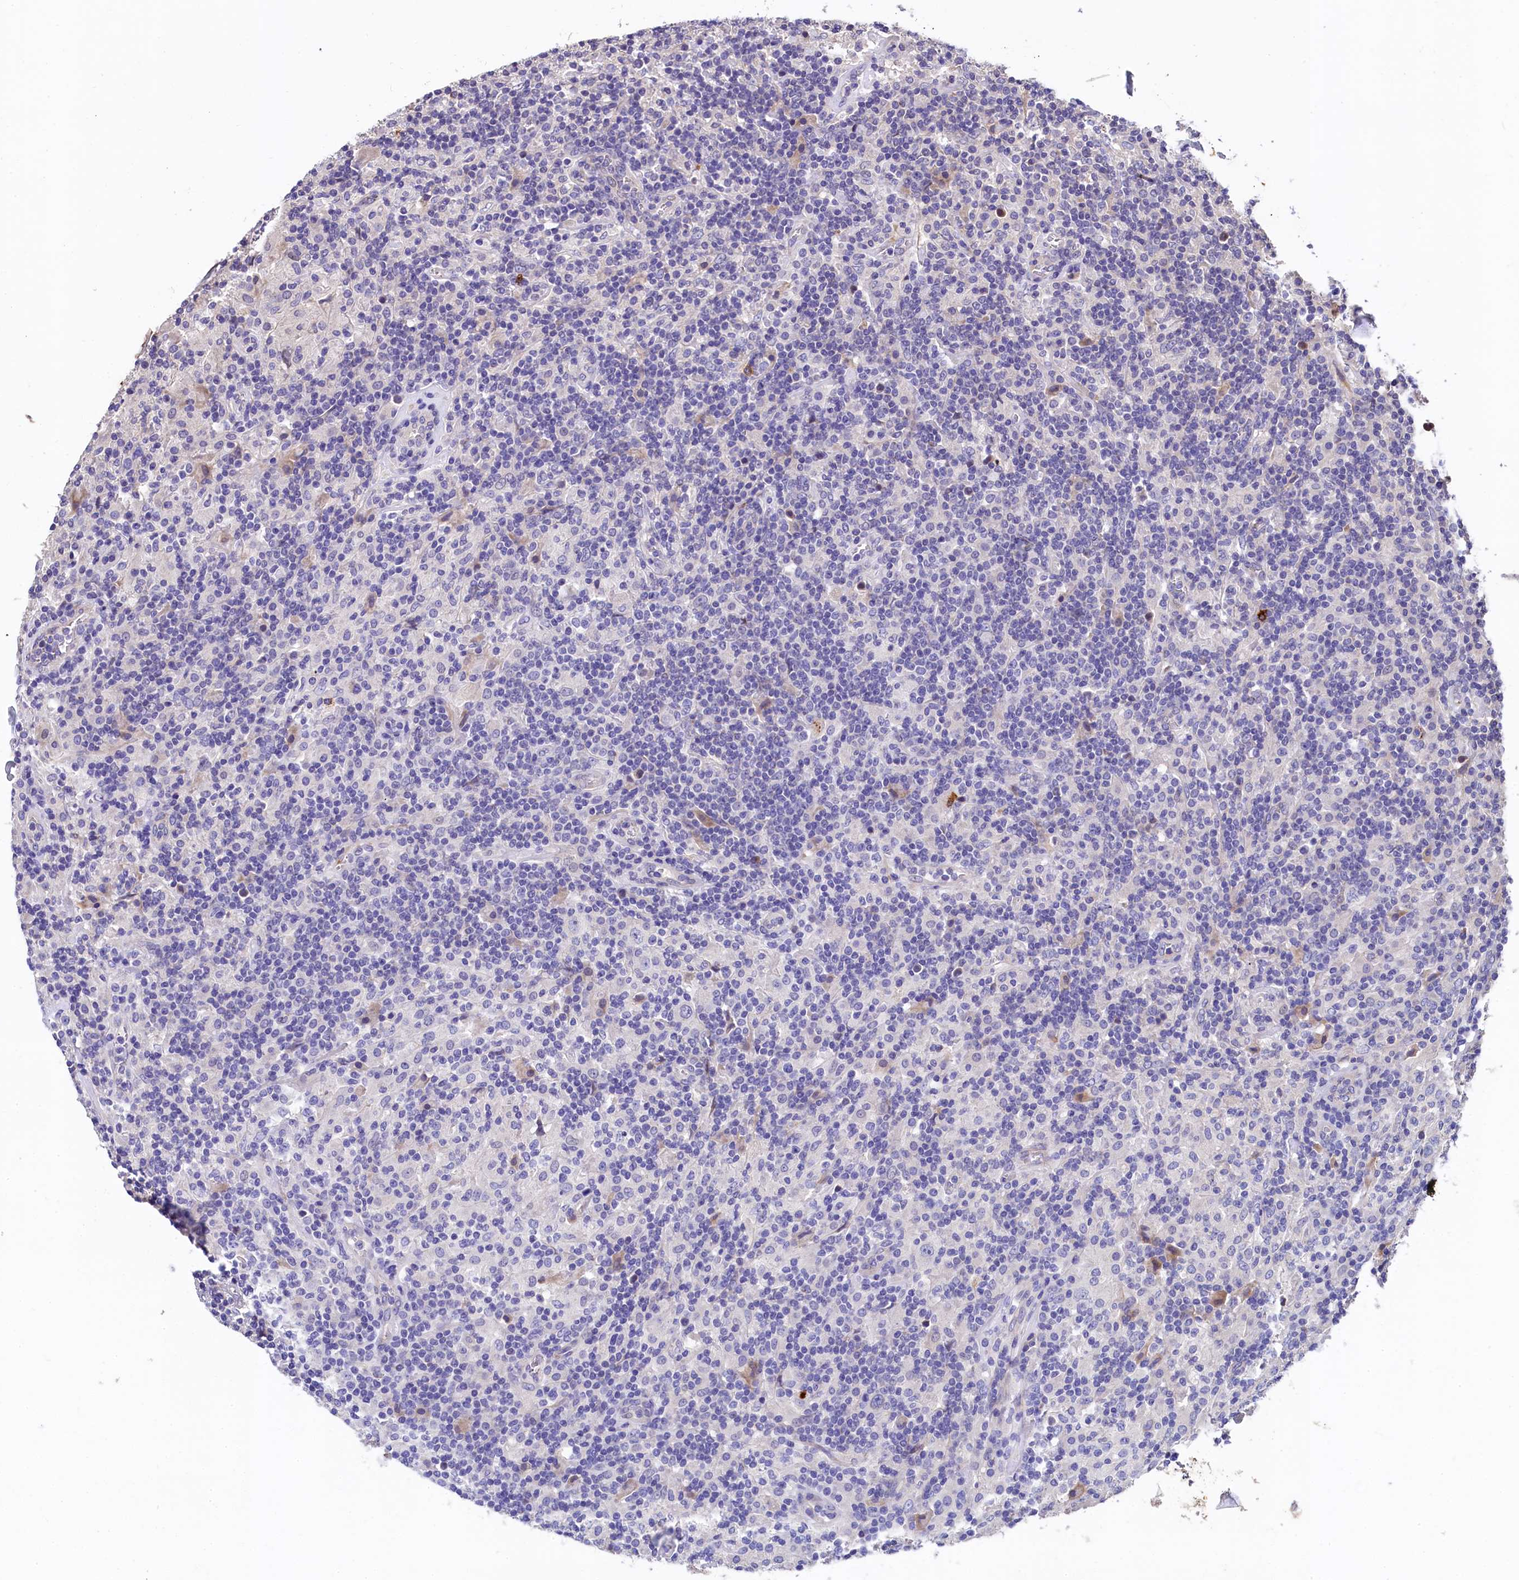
{"staining": {"intensity": "negative", "quantity": "none", "location": "none"}, "tissue": "lymphoma", "cell_type": "Tumor cells", "image_type": "cancer", "snomed": [{"axis": "morphology", "description": "Hodgkin's disease, NOS"}, {"axis": "topography", "description": "Lymph node"}], "caption": "Hodgkin's disease was stained to show a protein in brown. There is no significant expression in tumor cells.", "gene": "EPS8L2", "patient": {"sex": "male", "age": 70}}